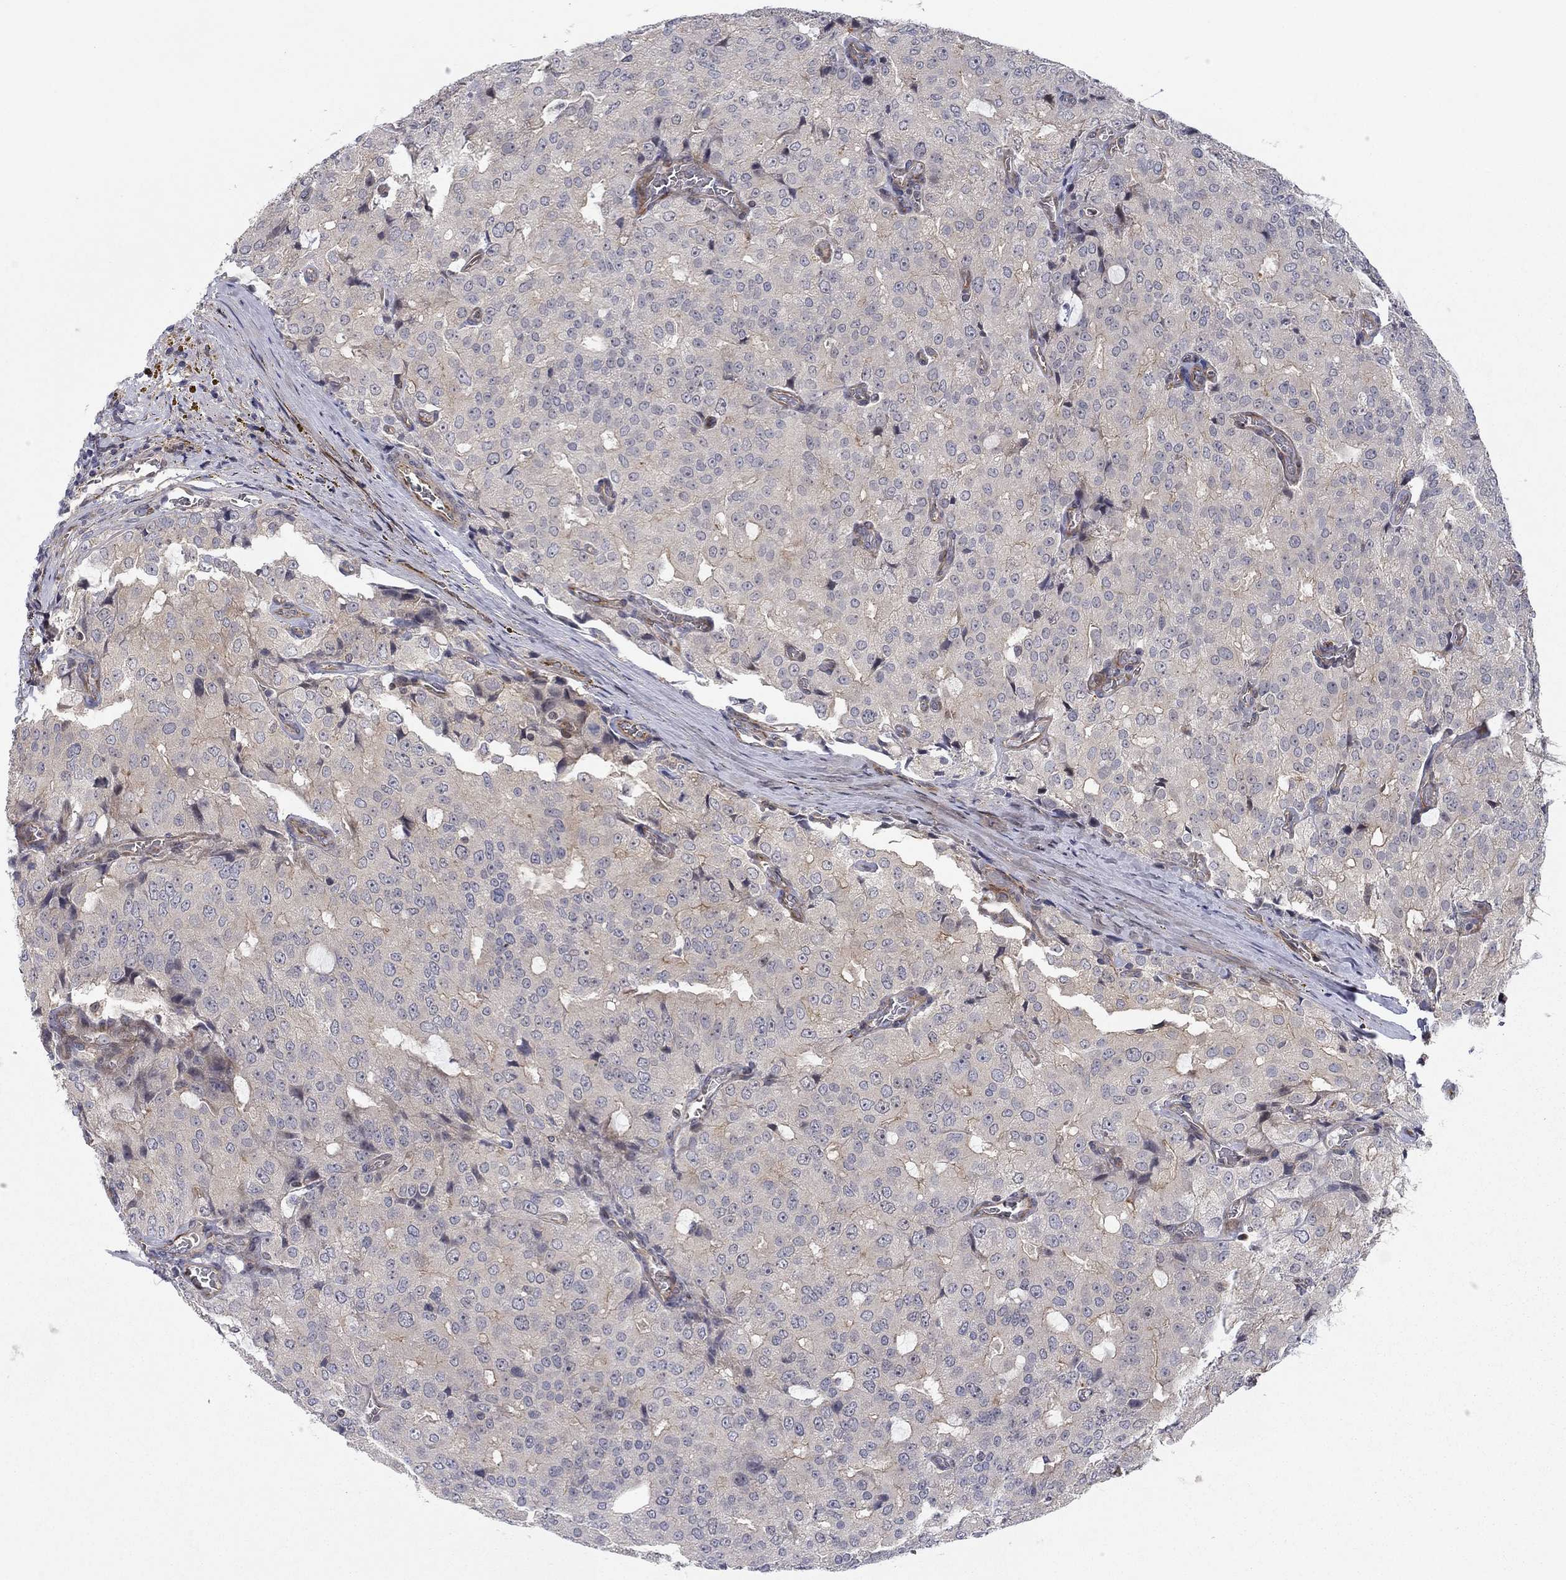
{"staining": {"intensity": "weak", "quantity": "<25%", "location": "cytoplasmic/membranous"}, "tissue": "prostate cancer", "cell_type": "Tumor cells", "image_type": "cancer", "snomed": [{"axis": "morphology", "description": "Adenocarcinoma, NOS"}, {"axis": "topography", "description": "Prostate and seminal vesicle, NOS"}, {"axis": "topography", "description": "Prostate"}], "caption": "The photomicrograph exhibits no staining of tumor cells in prostate cancer (adenocarcinoma). (DAB (3,3'-diaminobenzidine) immunohistochemistry (IHC) with hematoxylin counter stain).", "gene": "BCL11A", "patient": {"sex": "male", "age": 67}}